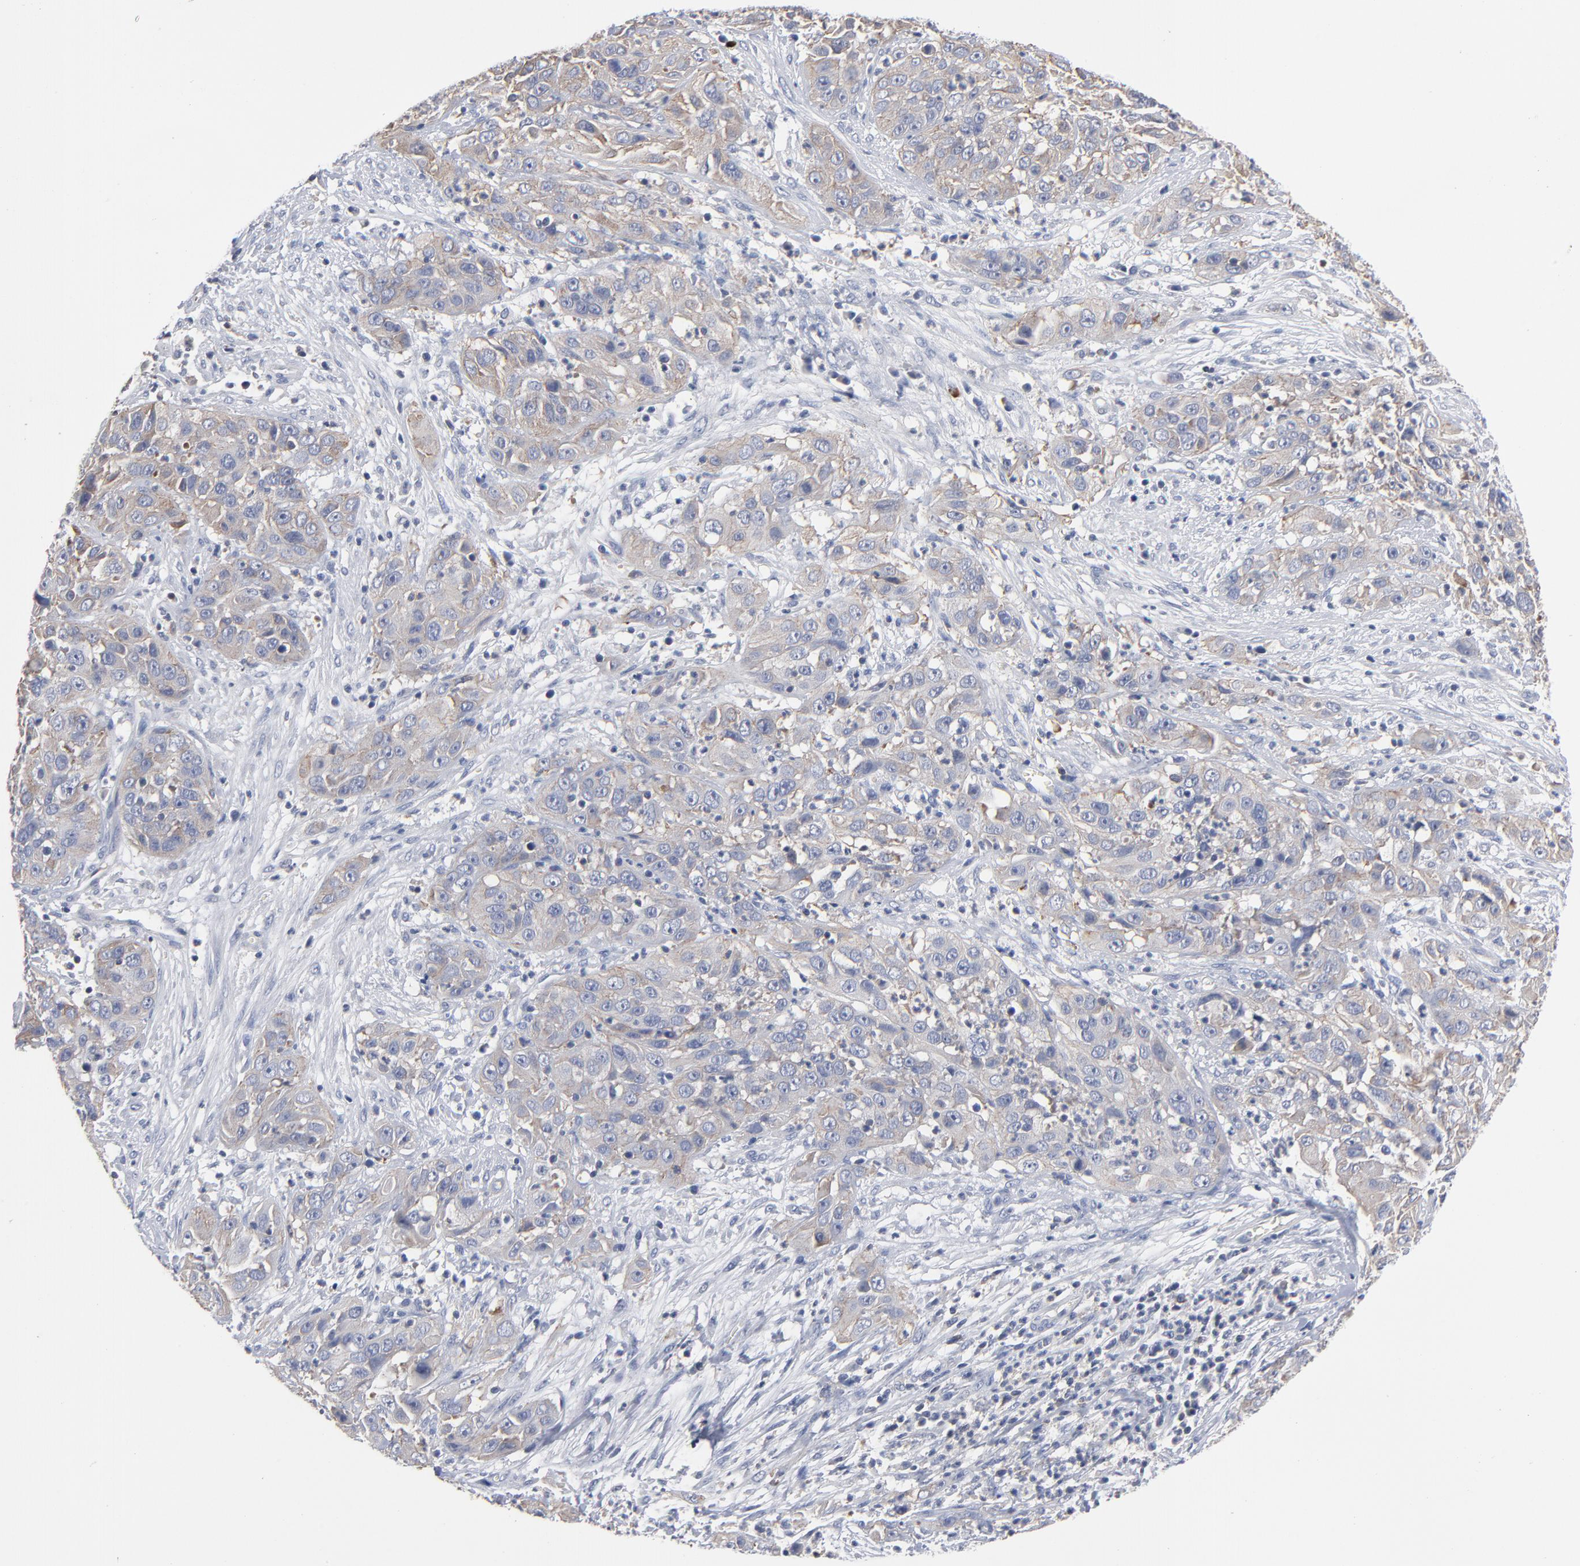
{"staining": {"intensity": "weak", "quantity": ">75%", "location": "cytoplasmic/membranous"}, "tissue": "cervical cancer", "cell_type": "Tumor cells", "image_type": "cancer", "snomed": [{"axis": "morphology", "description": "Squamous cell carcinoma, NOS"}, {"axis": "topography", "description": "Cervix"}], "caption": "A histopathology image of cervical cancer (squamous cell carcinoma) stained for a protein displays weak cytoplasmic/membranous brown staining in tumor cells.", "gene": "PDLIM2", "patient": {"sex": "female", "age": 32}}